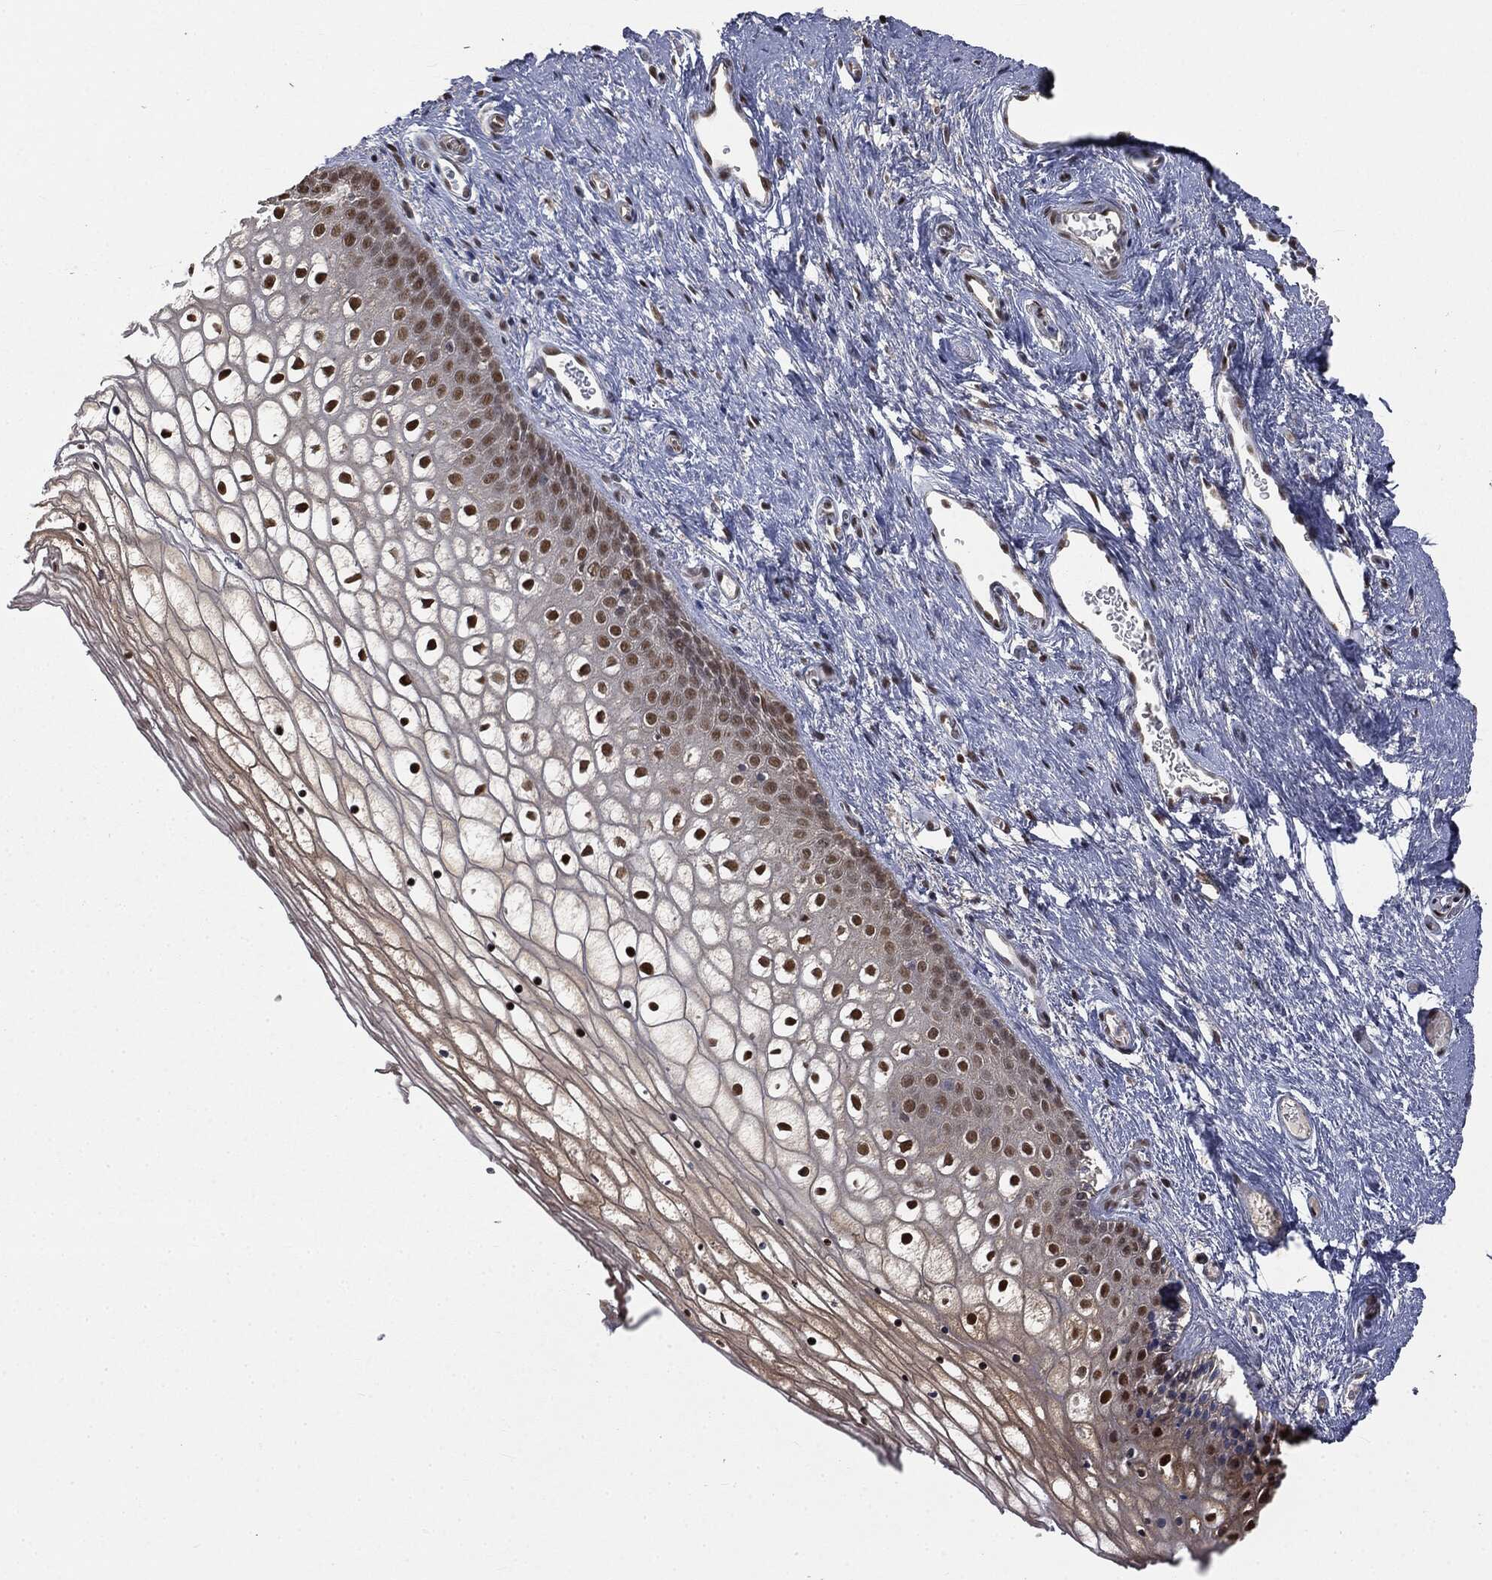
{"staining": {"intensity": "strong", "quantity": "25%-75%", "location": "nuclear"}, "tissue": "vagina", "cell_type": "Squamous epithelial cells", "image_type": "normal", "snomed": [{"axis": "morphology", "description": "Normal tissue, NOS"}, {"axis": "topography", "description": "Vagina"}], "caption": "Protein staining of normal vagina shows strong nuclear expression in about 25%-75% of squamous epithelial cells.", "gene": "SHLD2", "patient": {"sex": "female", "age": 32}}